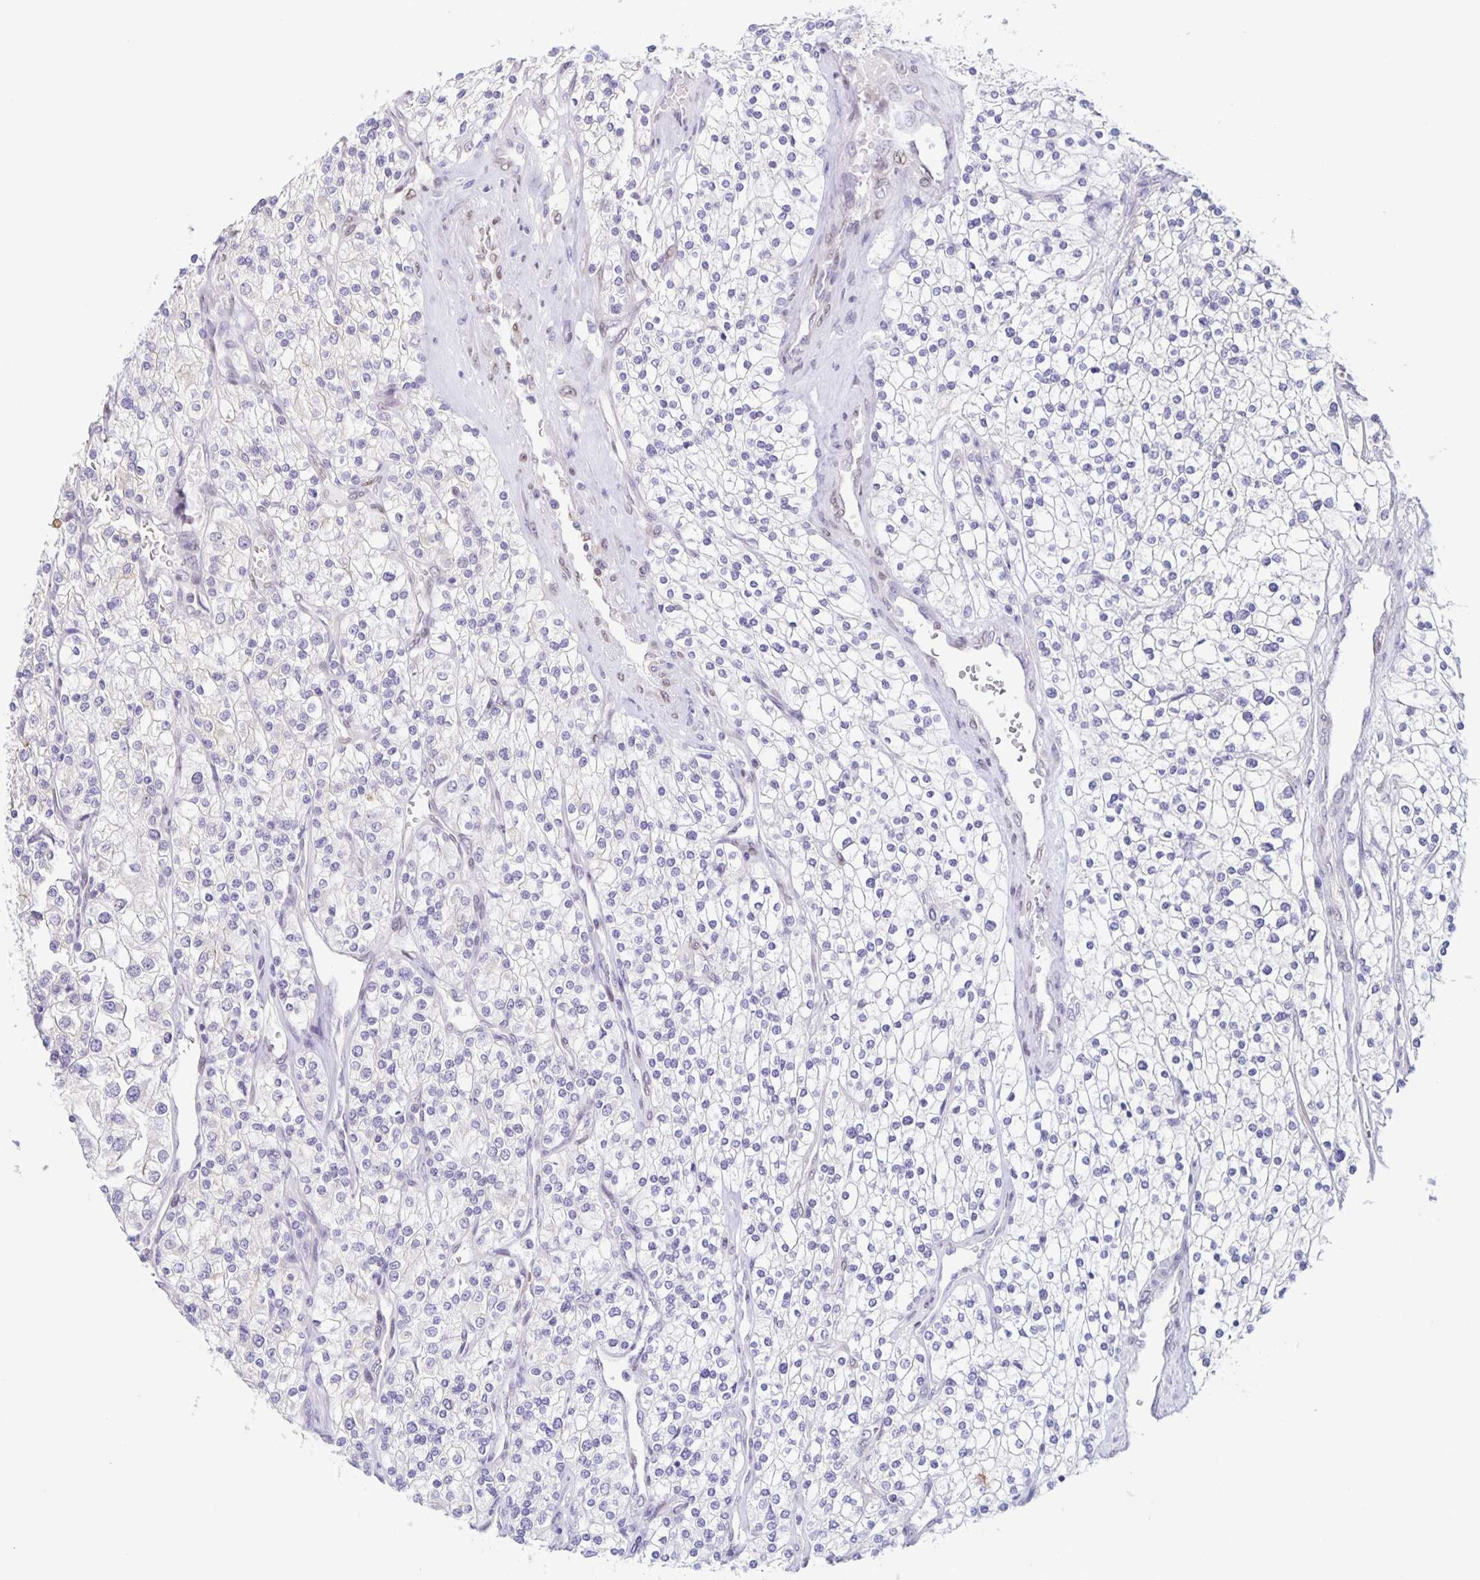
{"staining": {"intensity": "negative", "quantity": "none", "location": "none"}, "tissue": "renal cancer", "cell_type": "Tumor cells", "image_type": "cancer", "snomed": [{"axis": "morphology", "description": "Adenocarcinoma, NOS"}, {"axis": "topography", "description": "Kidney"}], "caption": "This is an IHC image of renal cancer (adenocarcinoma). There is no expression in tumor cells.", "gene": "SYNE2", "patient": {"sex": "male", "age": 80}}